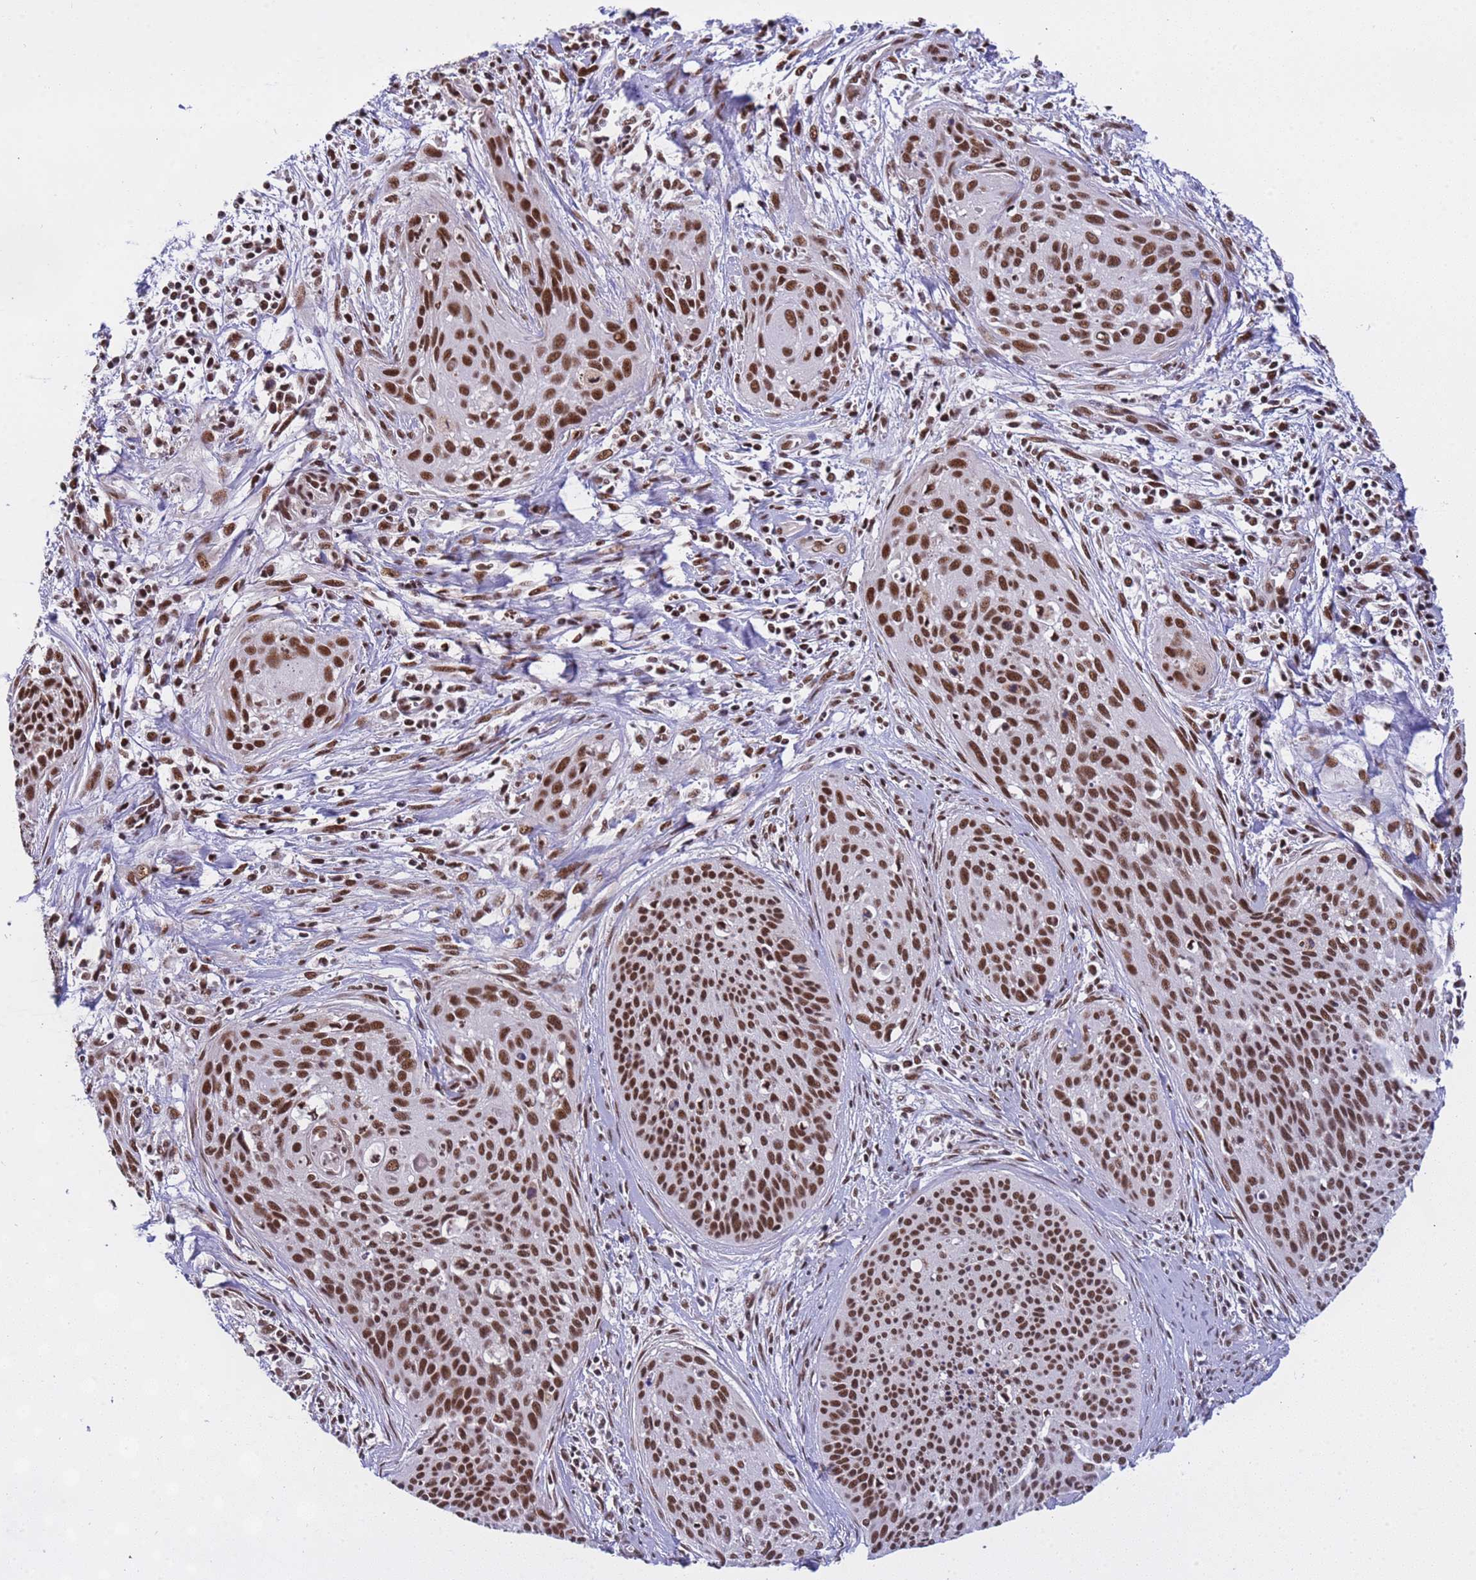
{"staining": {"intensity": "strong", "quantity": ">75%", "location": "nuclear"}, "tissue": "cervical cancer", "cell_type": "Tumor cells", "image_type": "cancer", "snomed": [{"axis": "morphology", "description": "Squamous cell carcinoma, NOS"}, {"axis": "topography", "description": "Cervix"}], "caption": "Cervical squamous cell carcinoma was stained to show a protein in brown. There is high levels of strong nuclear positivity in about >75% of tumor cells.", "gene": "SRRT", "patient": {"sex": "female", "age": 55}}